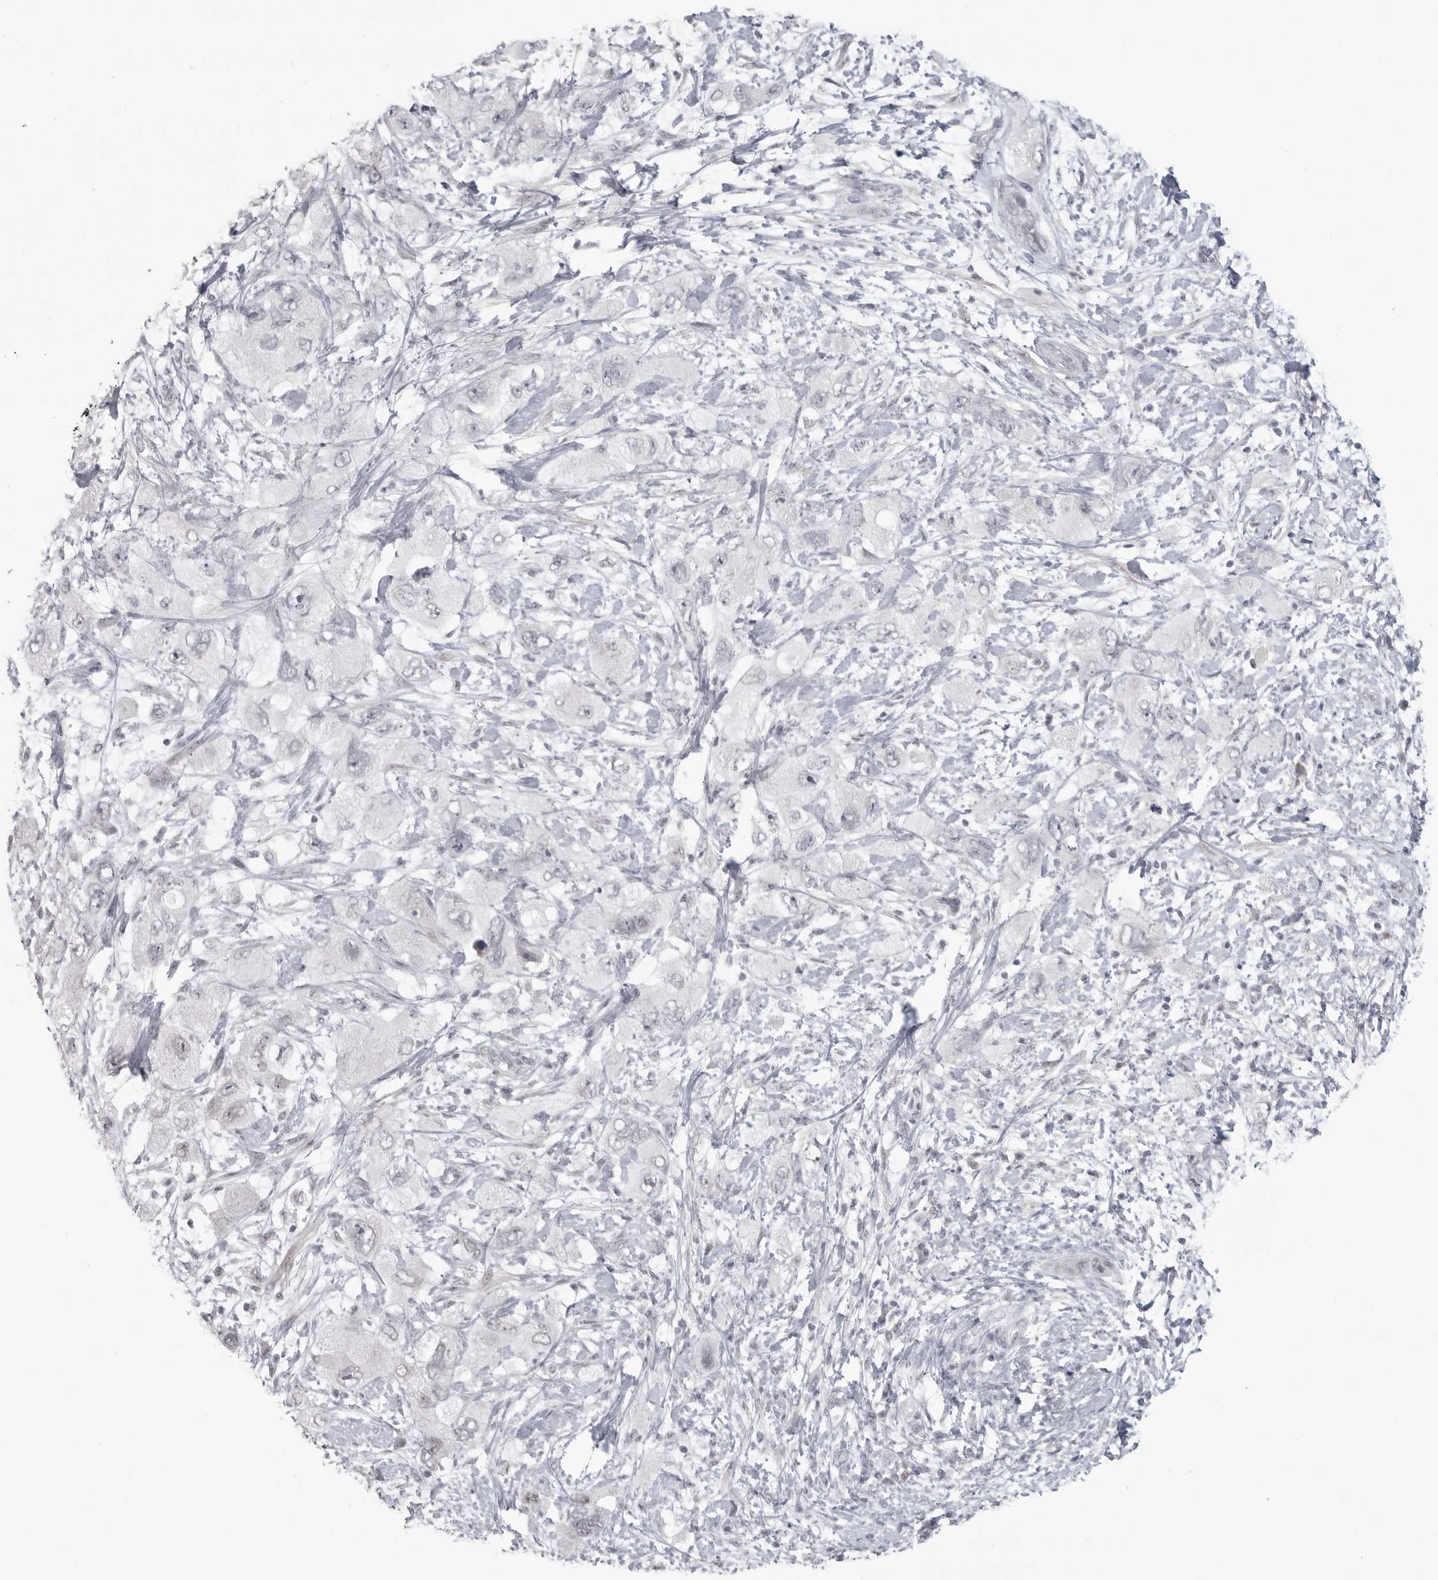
{"staining": {"intensity": "negative", "quantity": "none", "location": "none"}, "tissue": "pancreatic cancer", "cell_type": "Tumor cells", "image_type": "cancer", "snomed": [{"axis": "morphology", "description": "Adenocarcinoma, NOS"}, {"axis": "topography", "description": "Pancreas"}], "caption": "This histopathology image is of adenocarcinoma (pancreatic) stained with immunohistochemistry (IHC) to label a protein in brown with the nuclei are counter-stained blue. There is no expression in tumor cells.", "gene": "TCTN3", "patient": {"sex": "female", "age": 73}}